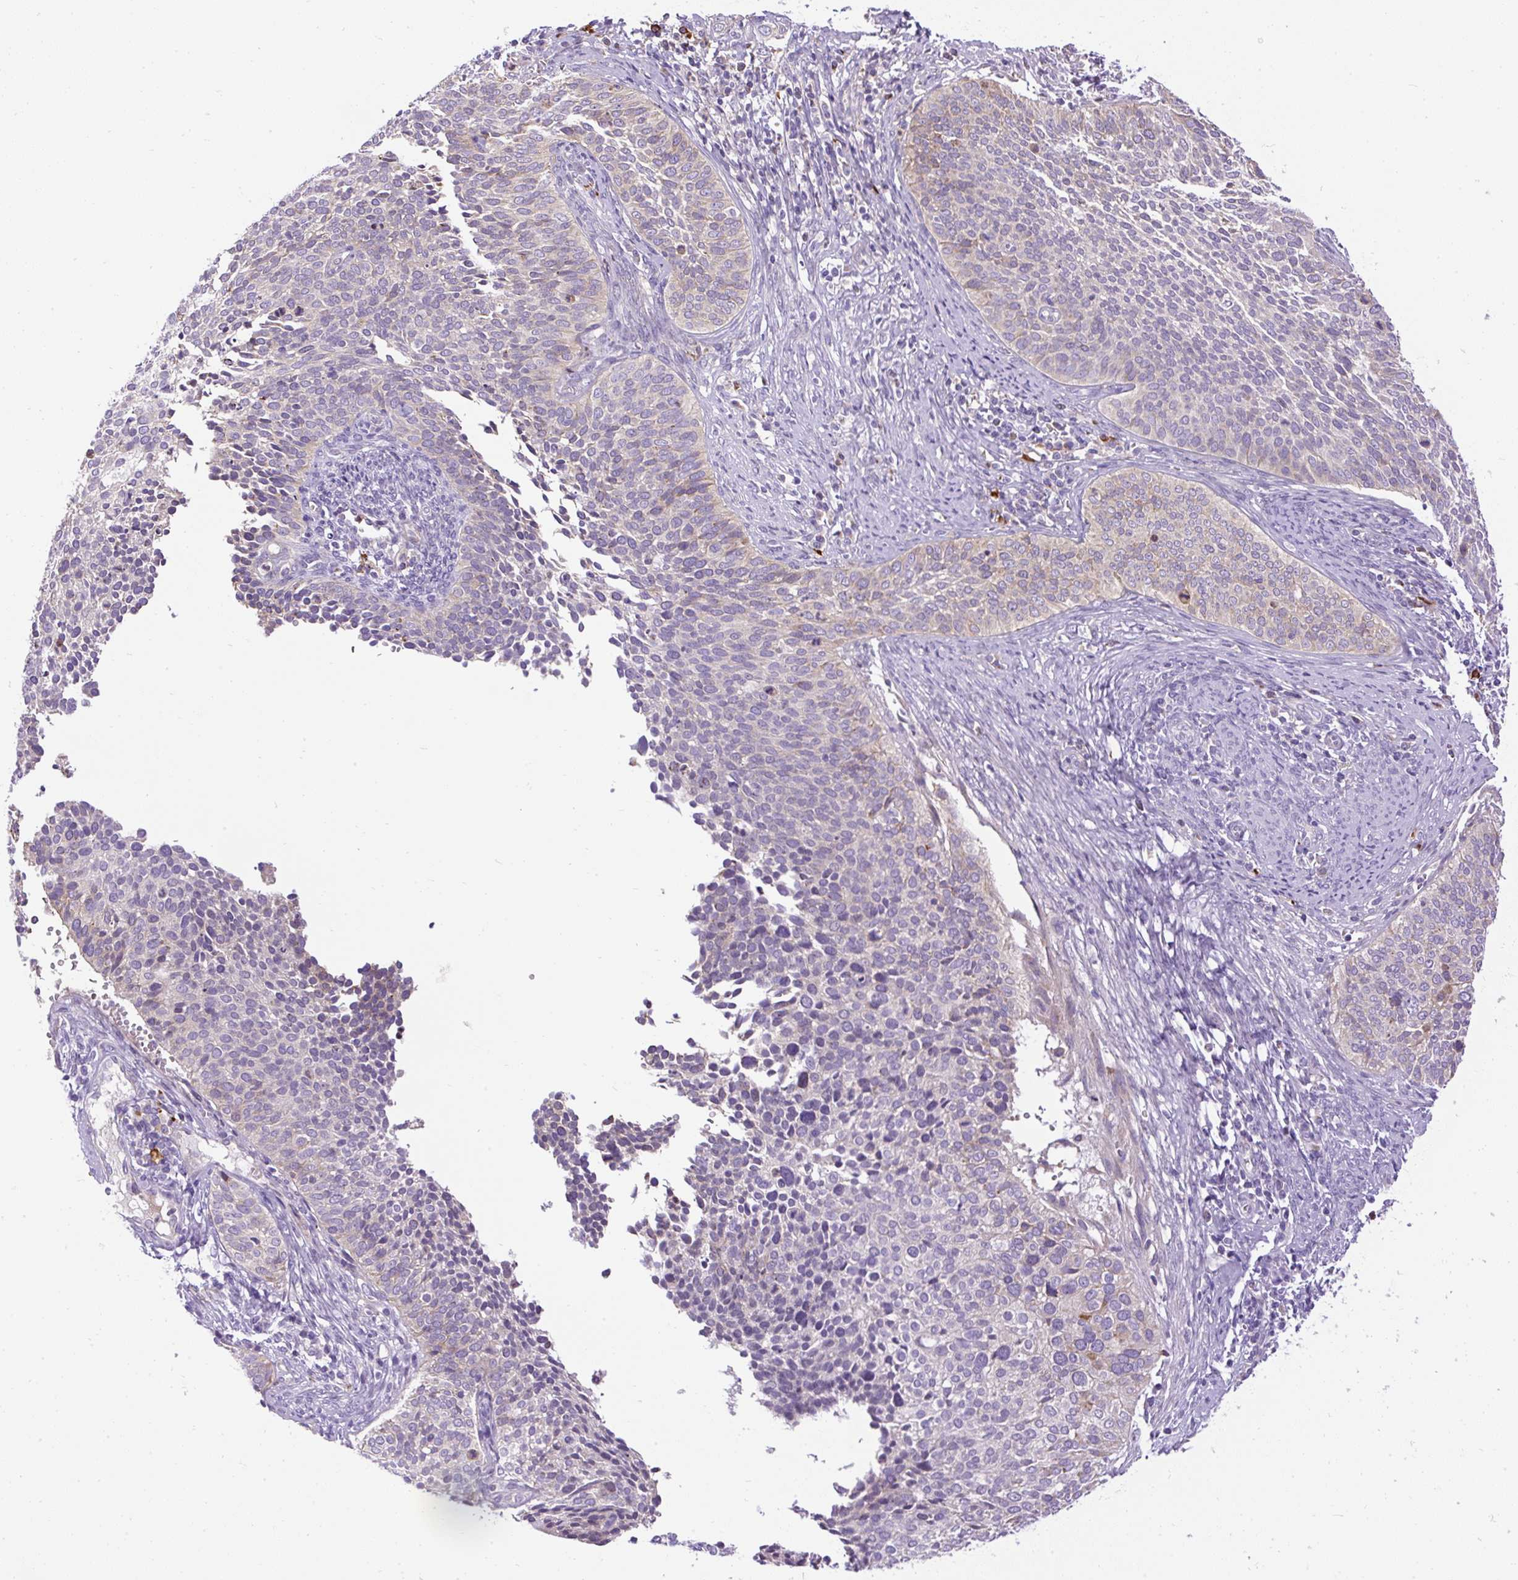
{"staining": {"intensity": "weak", "quantity": "<25%", "location": "cytoplasmic/membranous"}, "tissue": "cervical cancer", "cell_type": "Tumor cells", "image_type": "cancer", "snomed": [{"axis": "morphology", "description": "Squamous cell carcinoma, NOS"}, {"axis": "topography", "description": "Cervix"}], "caption": "Immunohistochemistry micrograph of cervical cancer (squamous cell carcinoma) stained for a protein (brown), which demonstrates no positivity in tumor cells.", "gene": "CFAP47", "patient": {"sex": "female", "age": 34}}